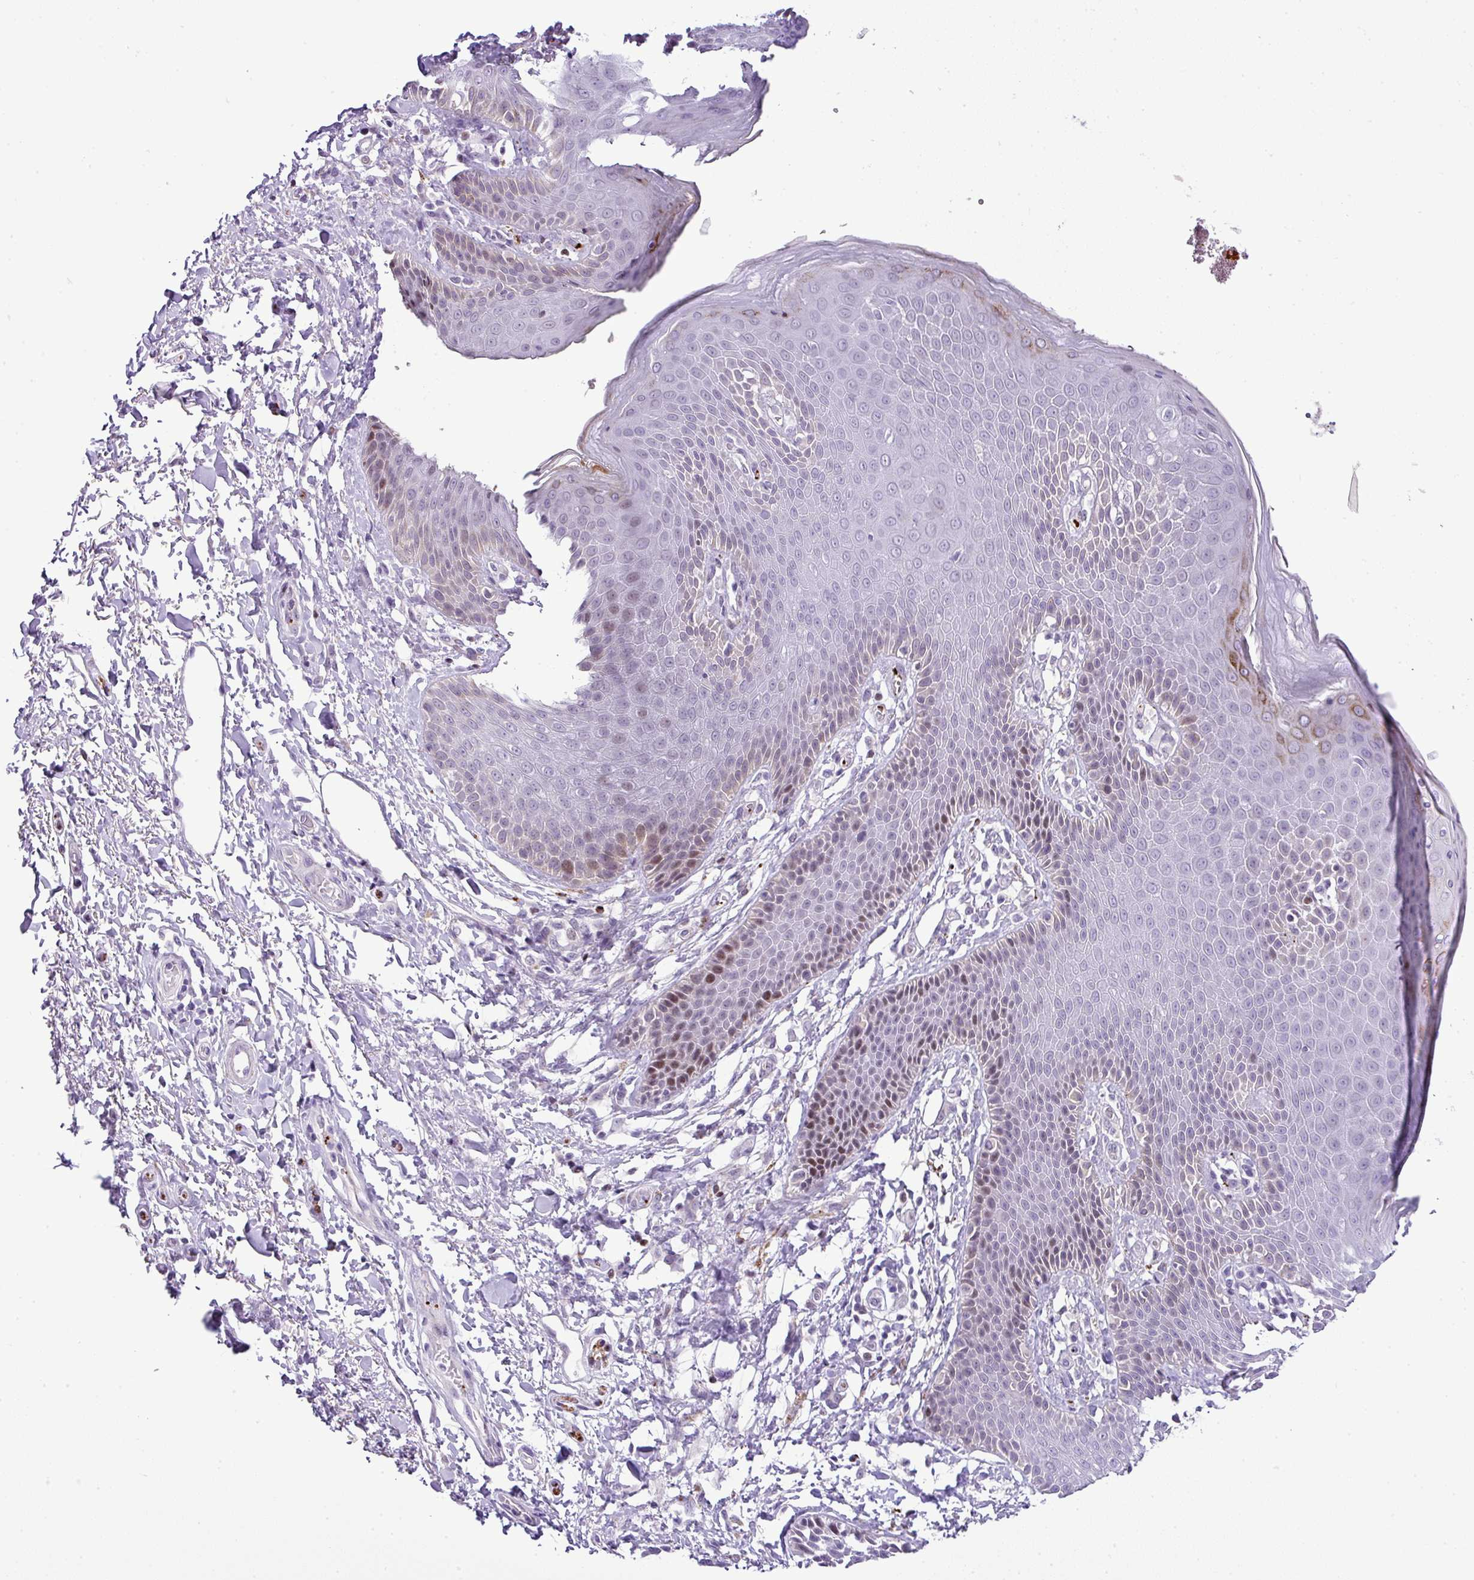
{"staining": {"intensity": "moderate", "quantity": "<25%", "location": "cytoplasmic/membranous,nuclear"}, "tissue": "skin", "cell_type": "Epidermal cells", "image_type": "normal", "snomed": [{"axis": "morphology", "description": "Normal tissue, NOS"}, {"axis": "topography", "description": "Peripheral nerve tissue"}], "caption": "DAB (3,3'-diaminobenzidine) immunohistochemical staining of normal skin displays moderate cytoplasmic/membranous,nuclear protein expression in approximately <25% of epidermal cells. (IHC, brightfield microscopy, high magnification).", "gene": "CMTM5", "patient": {"sex": "male", "age": 51}}